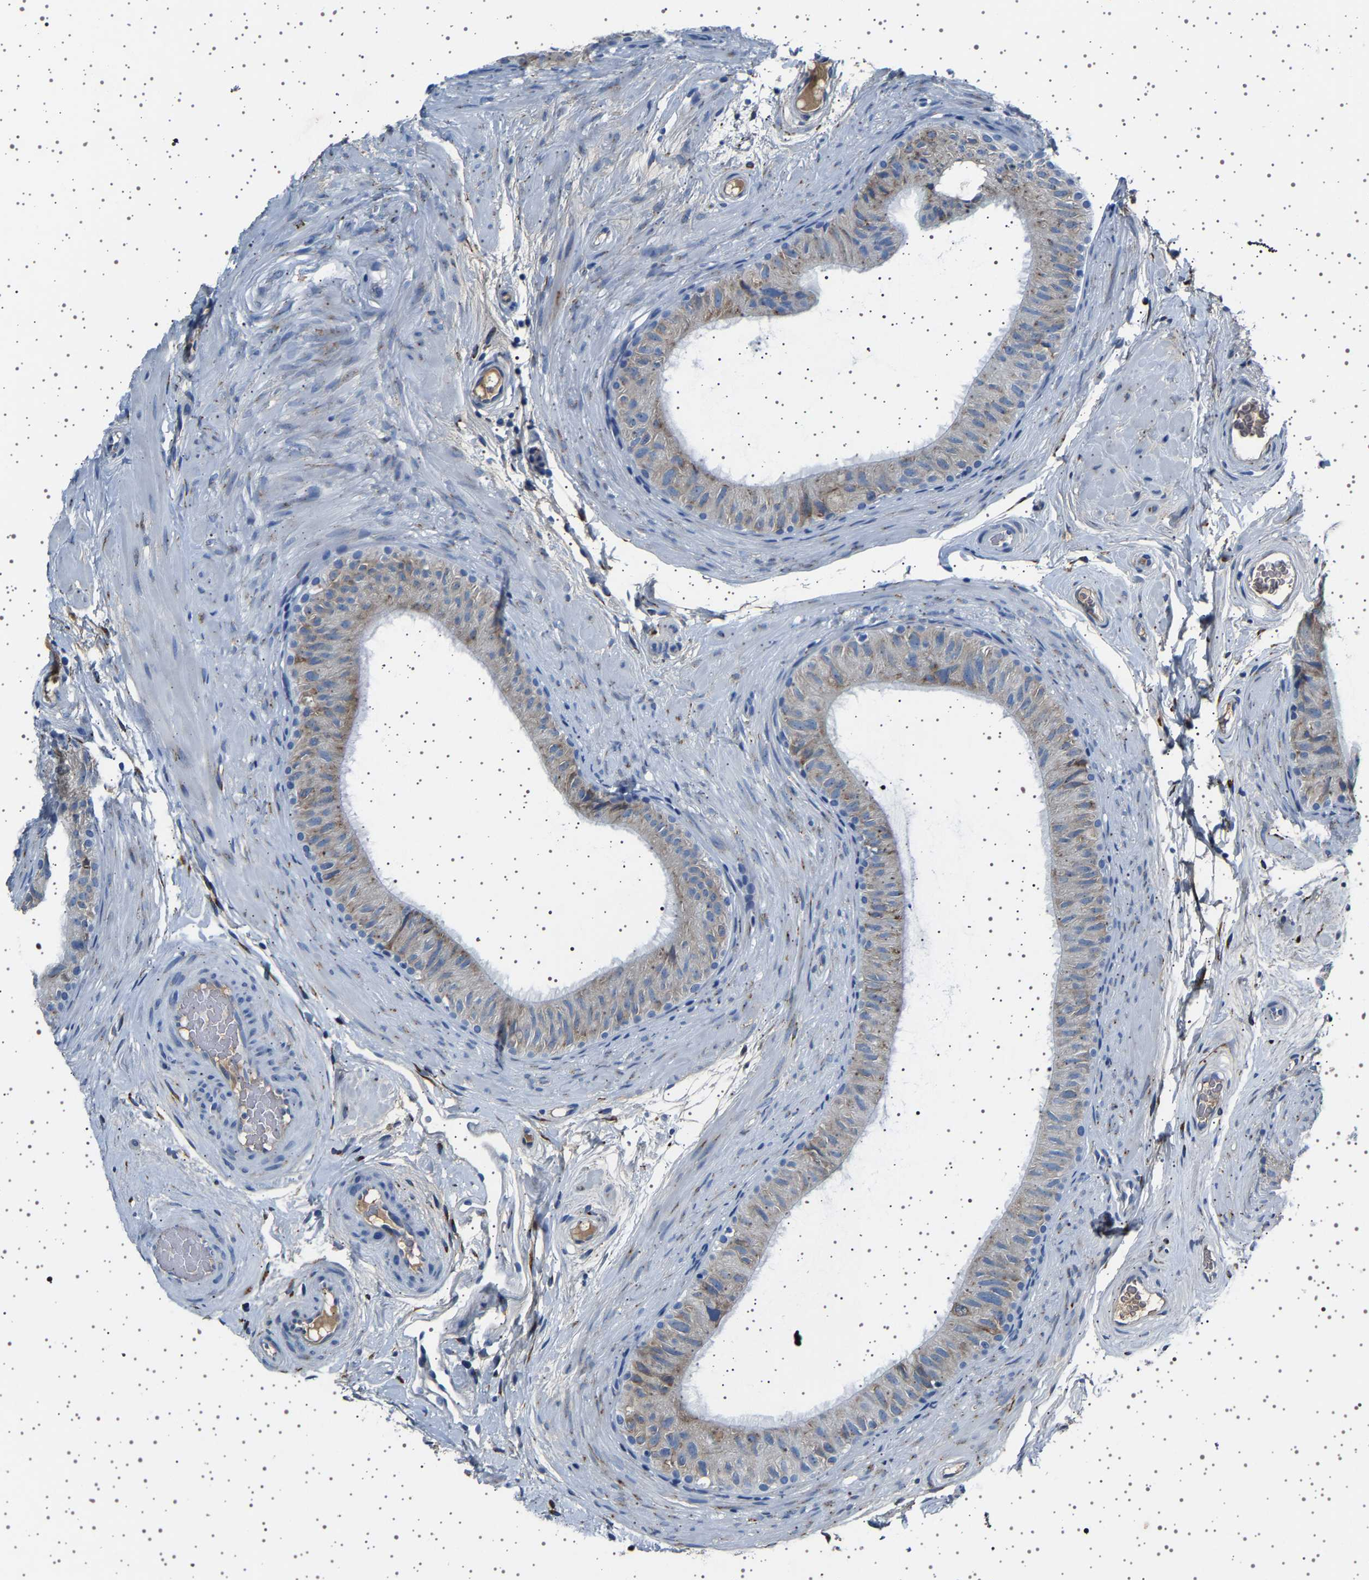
{"staining": {"intensity": "moderate", "quantity": "<25%", "location": "cytoplasmic/membranous"}, "tissue": "epididymis", "cell_type": "Glandular cells", "image_type": "normal", "snomed": [{"axis": "morphology", "description": "Normal tissue, NOS"}, {"axis": "topography", "description": "Epididymis"}], "caption": "Normal epididymis demonstrates moderate cytoplasmic/membranous expression in approximately <25% of glandular cells, visualized by immunohistochemistry. Nuclei are stained in blue.", "gene": "FTCD", "patient": {"sex": "male", "age": 34}}